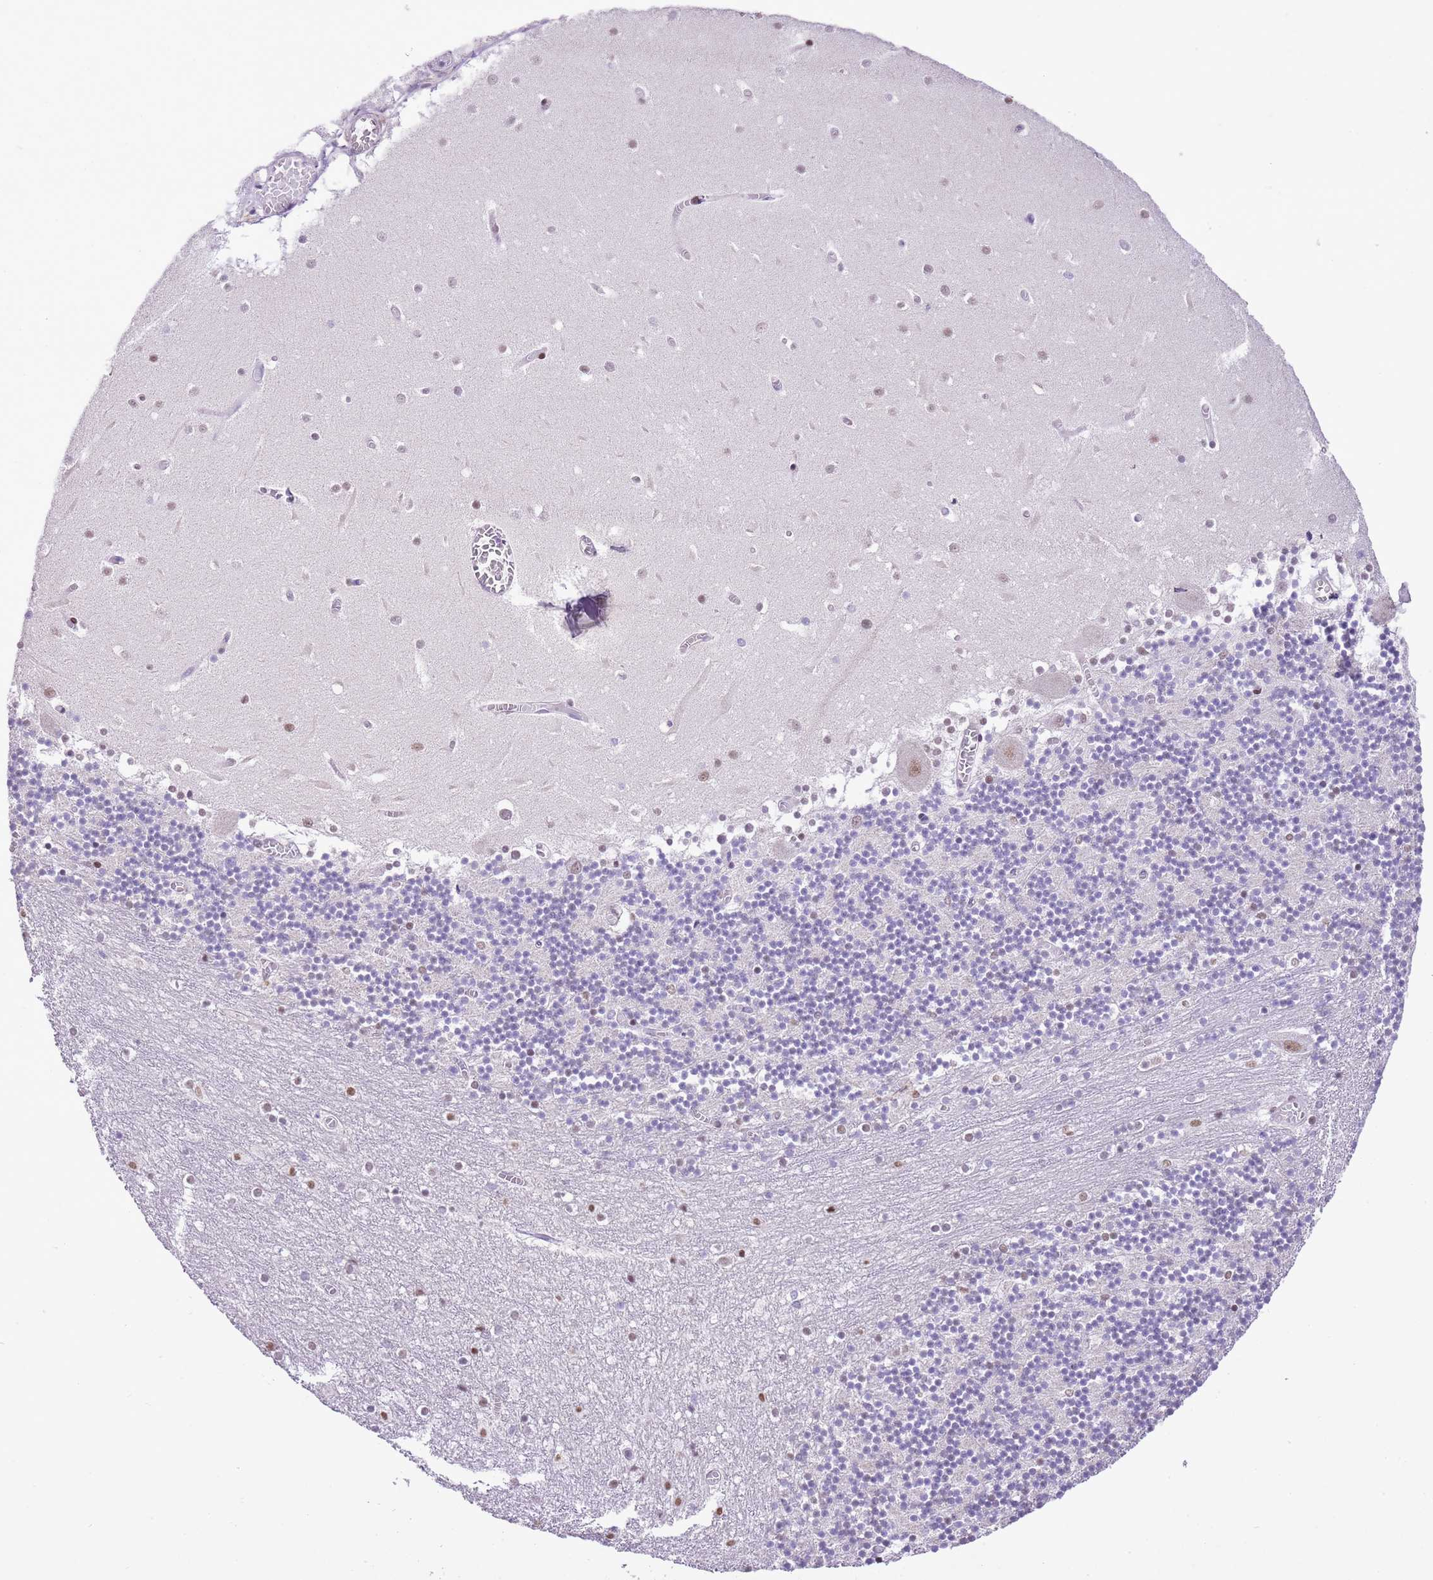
{"staining": {"intensity": "weak", "quantity": "25%-75%", "location": "nuclear"}, "tissue": "cerebellum", "cell_type": "Cells in granular layer", "image_type": "normal", "snomed": [{"axis": "morphology", "description": "Normal tissue, NOS"}, {"axis": "topography", "description": "Cerebellum"}], "caption": "Cerebellum stained for a protein (brown) exhibits weak nuclear positive staining in about 25%-75% of cells in granular layer.", "gene": "NACC2", "patient": {"sex": "female", "age": 28}}